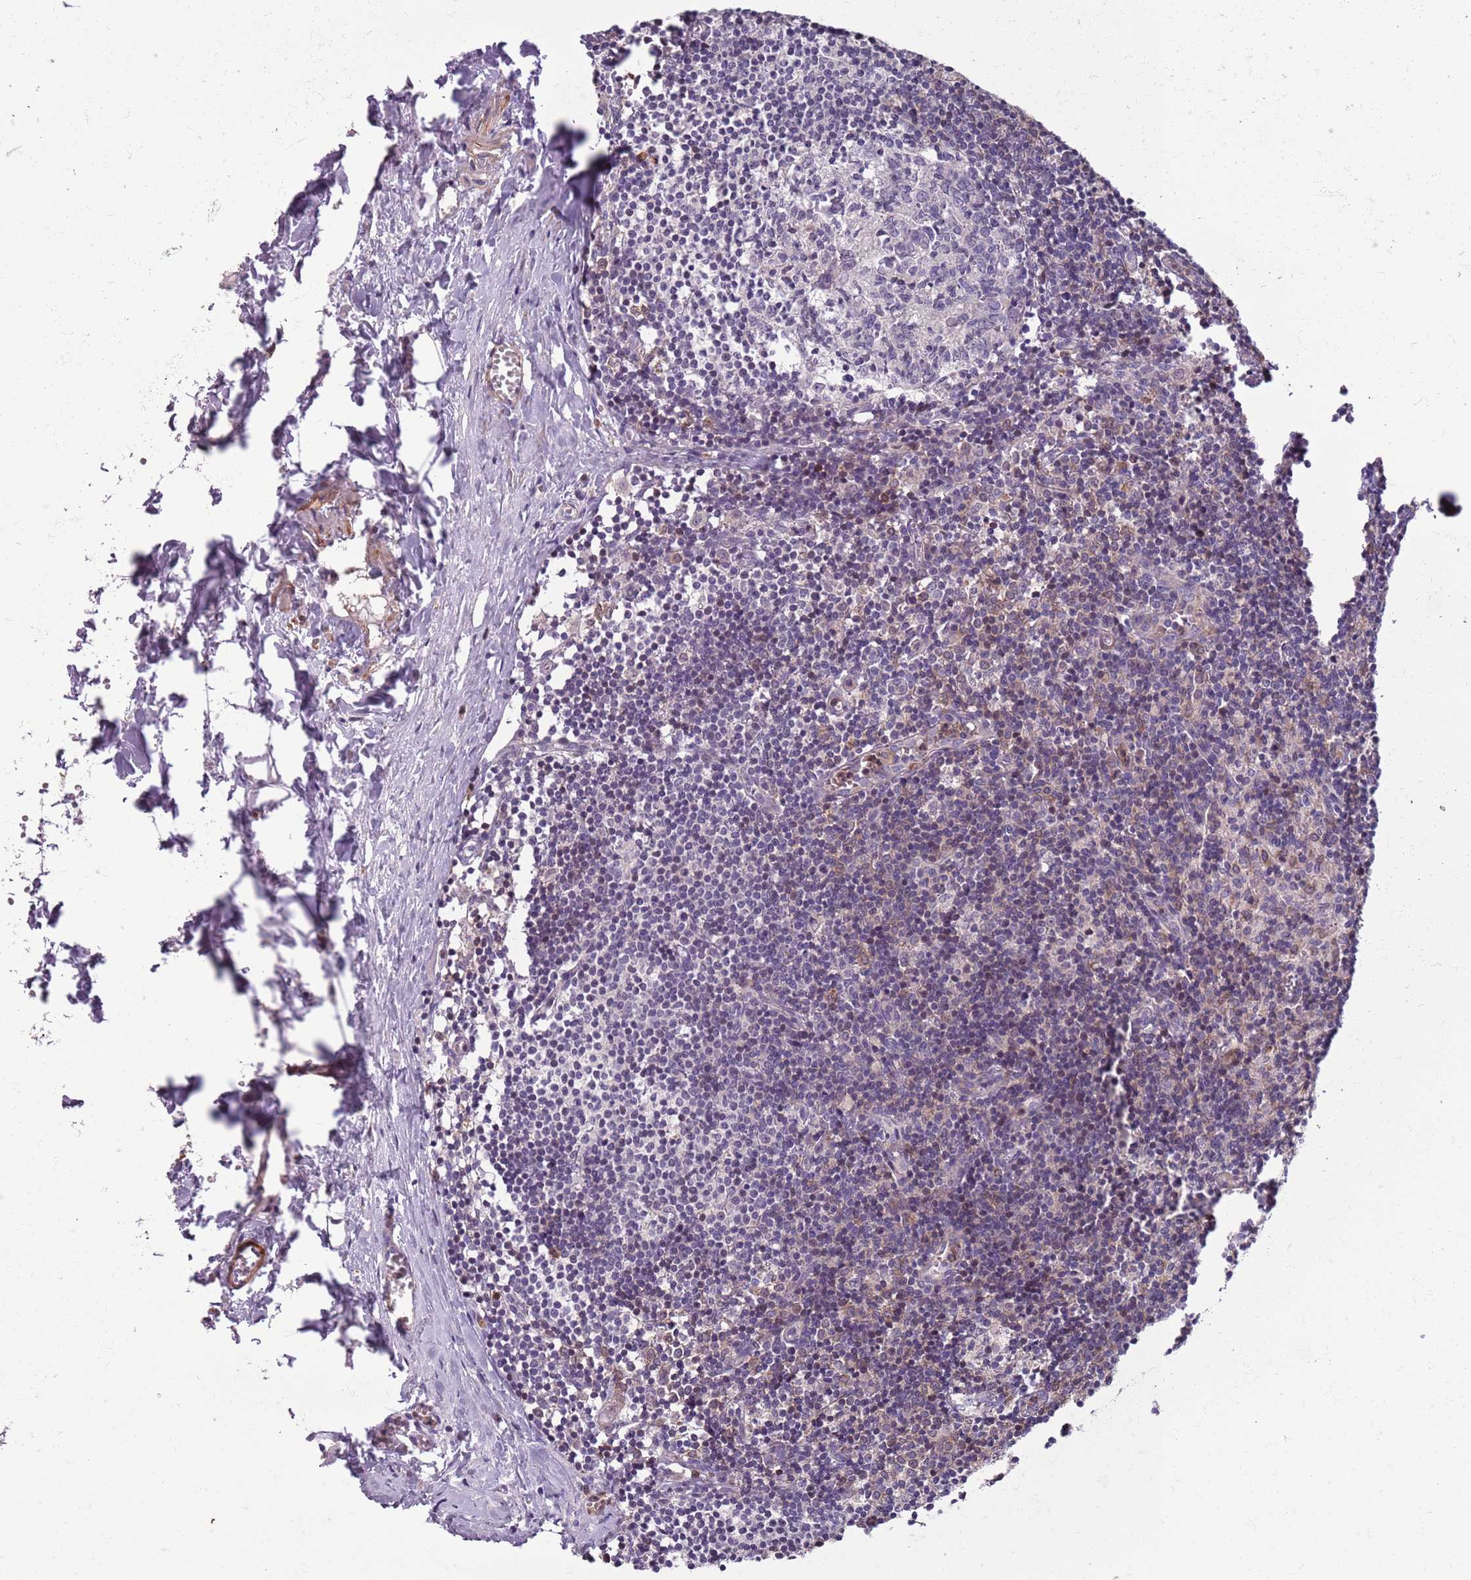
{"staining": {"intensity": "negative", "quantity": "none", "location": "none"}, "tissue": "lymph node", "cell_type": "Germinal center cells", "image_type": "normal", "snomed": [{"axis": "morphology", "description": "Normal tissue, NOS"}, {"axis": "topography", "description": "Lymph node"}], "caption": "Immunohistochemistry (IHC) image of benign lymph node: lymph node stained with DAB shows no significant protein positivity in germinal center cells.", "gene": "JAML", "patient": {"sex": "female", "age": 42}}